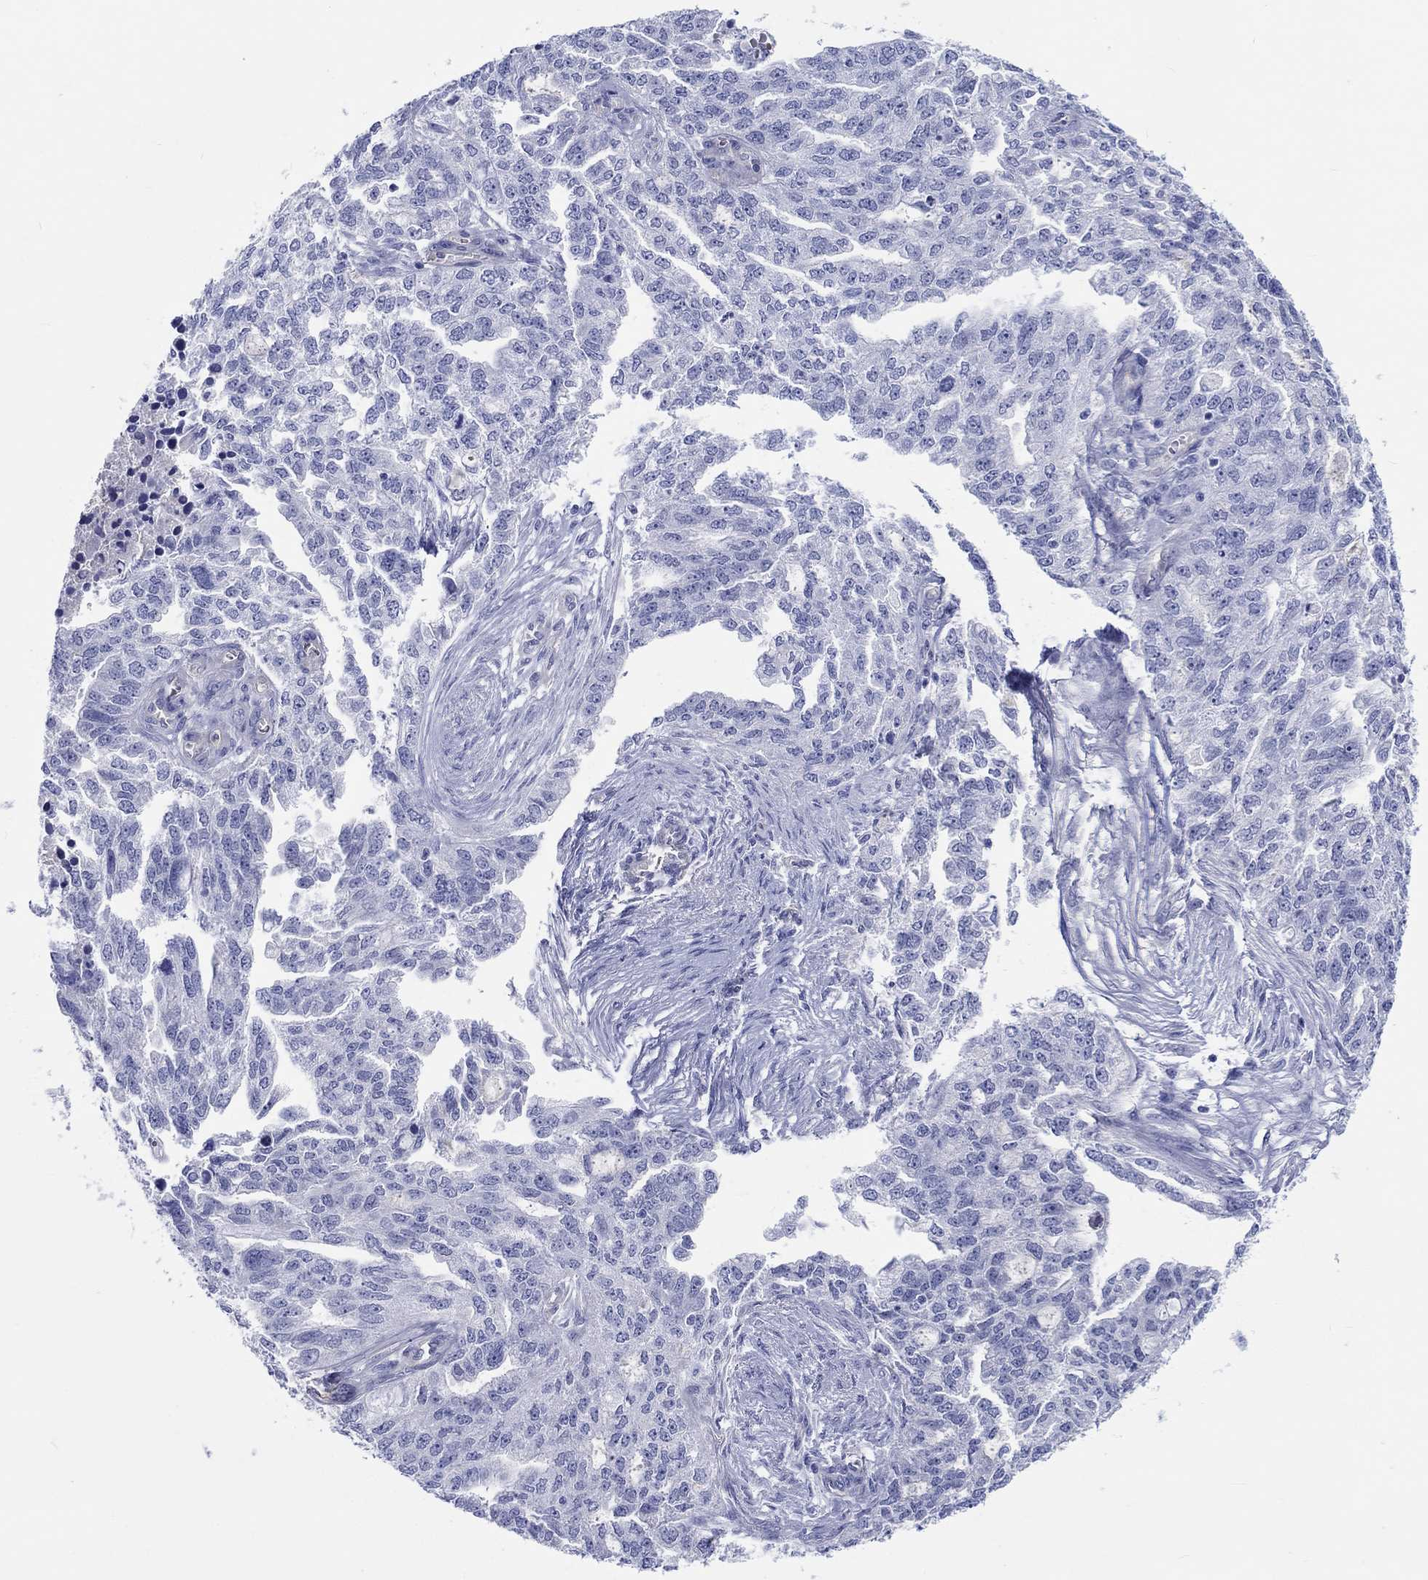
{"staining": {"intensity": "negative", "quantity": "none", "location": "none"}, "tissue": "ovarian cancer", "cell_type": "Tumor cells", "image_type": "cancer", "snomed": [{"axis": "morphology", "description": "Cystadenocarcinoma, serous, NOS"}, {"axis": "topography", "description": "Ovary"}], "caption": "Human ovarian serous cystadenocarcinoma stained for a protein using IHC displays no positivity in tumor cells.", "gene": "CDY2B", "patient": {"sex": "female", "age": 51}}